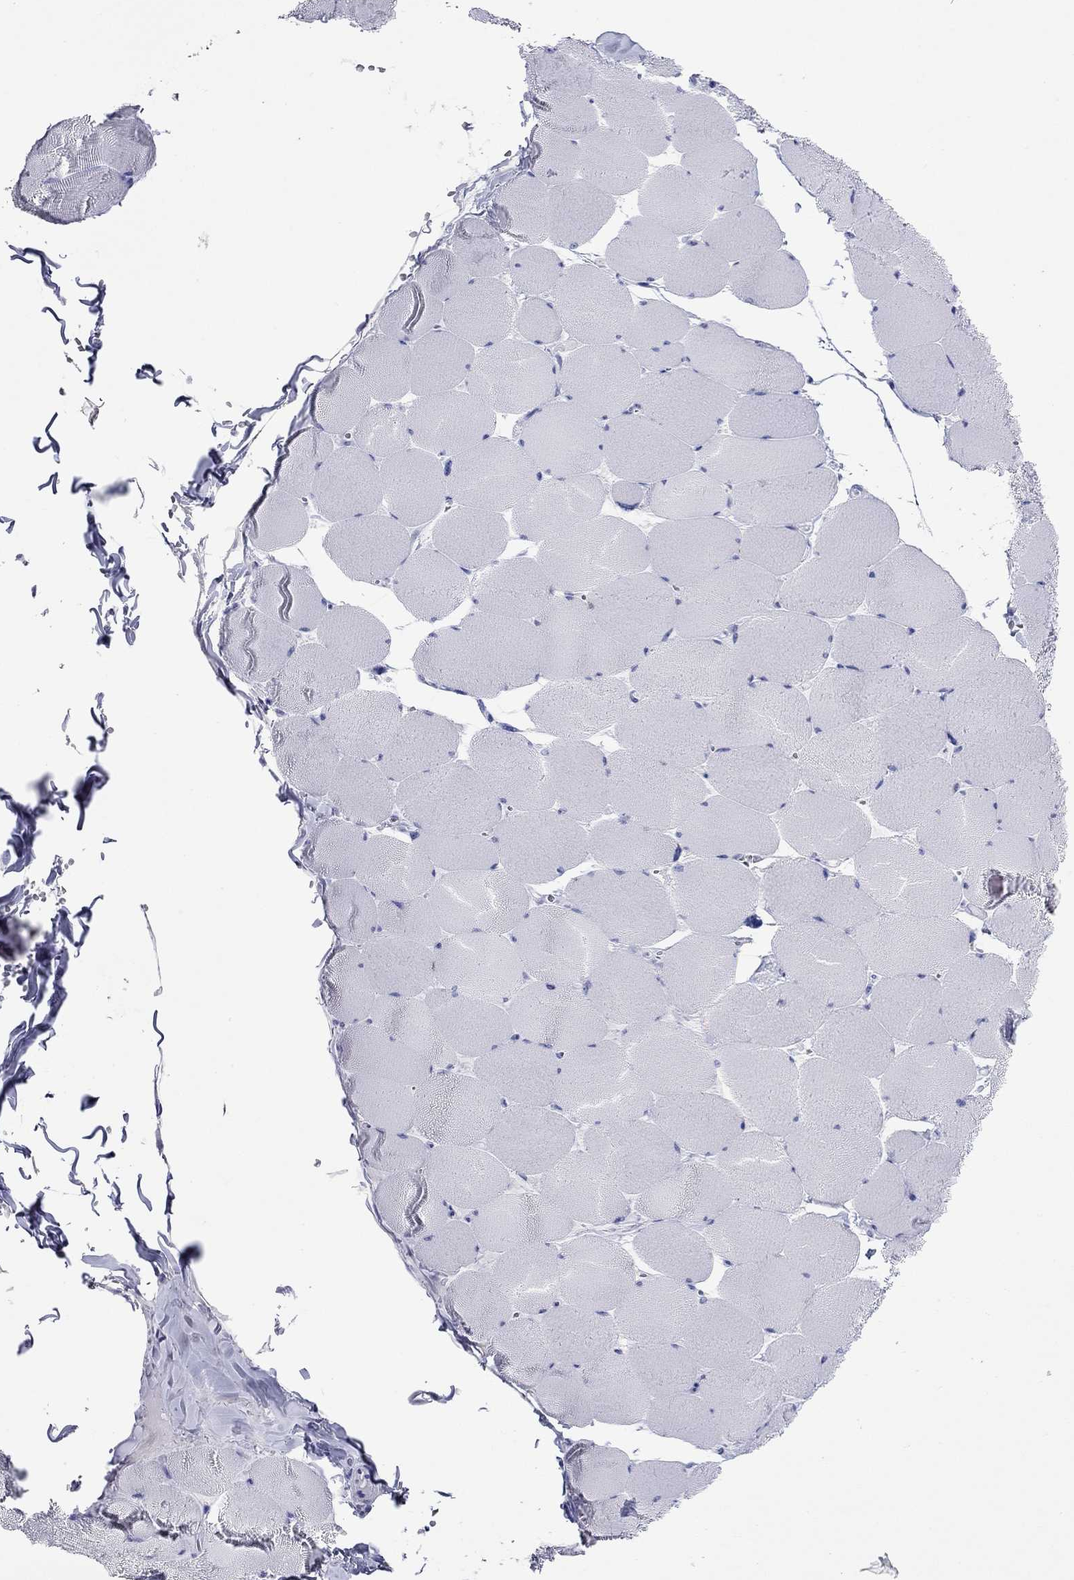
{"staining": {"intensity": "negative", "quantity": "none", "location": "none"}, "tissue": "skeletal muscle", "cell_type": "Myocytes", "image_type": "normal", "snomed": [{"axis": "morphology", "description": "Normal tissue, NOS"}, {"axis": "topography", "description": "Skeletal muscle"}], "caption": "High power microscopy micrograph of an immunohistochemistry (IHC) micrograph of unremarkable skeletal muscle, revealing no significant expression in myocytes. Nuclei are stained in blue.", "gene": "FIGLA", "patient": {"sex": "female", "age": 75}}